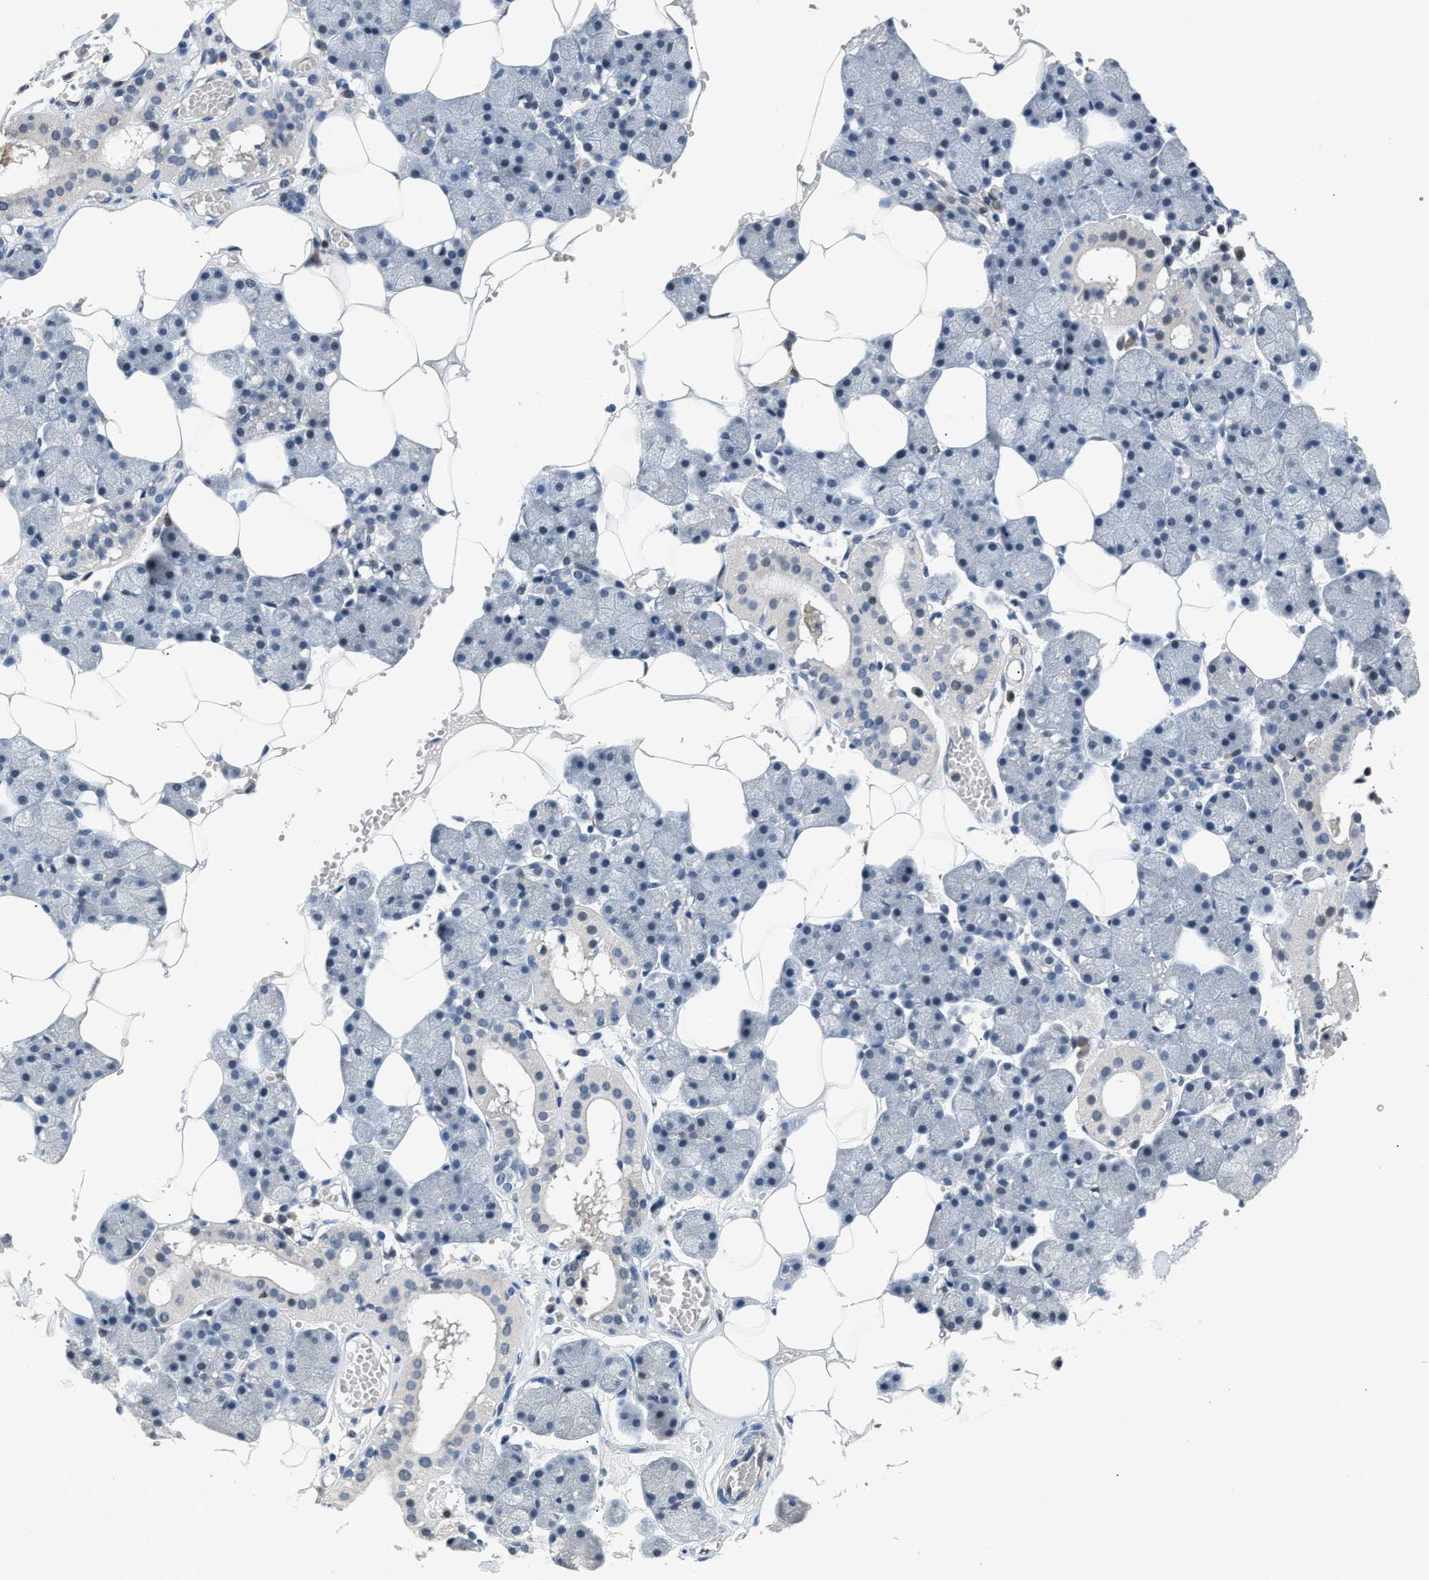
{"staining": {"intensity": "weak", "quantity": "<25%", "location": "cytoplasmic/membranous"}, "tissue": "salivary gland", "cell_type": "Glandular cells", "image_type": "normal", "snomed": [{"axis": "morphology", "description": "Normal tissue, NOS"}, {"axis": "topography", "description": "Salivary gland"}], "caption": "Image shows no significant protein staining in glandular cells of benign salivary gland.", "gene": "PPM1H", "patient": {"sex": "male", "age": 62}}